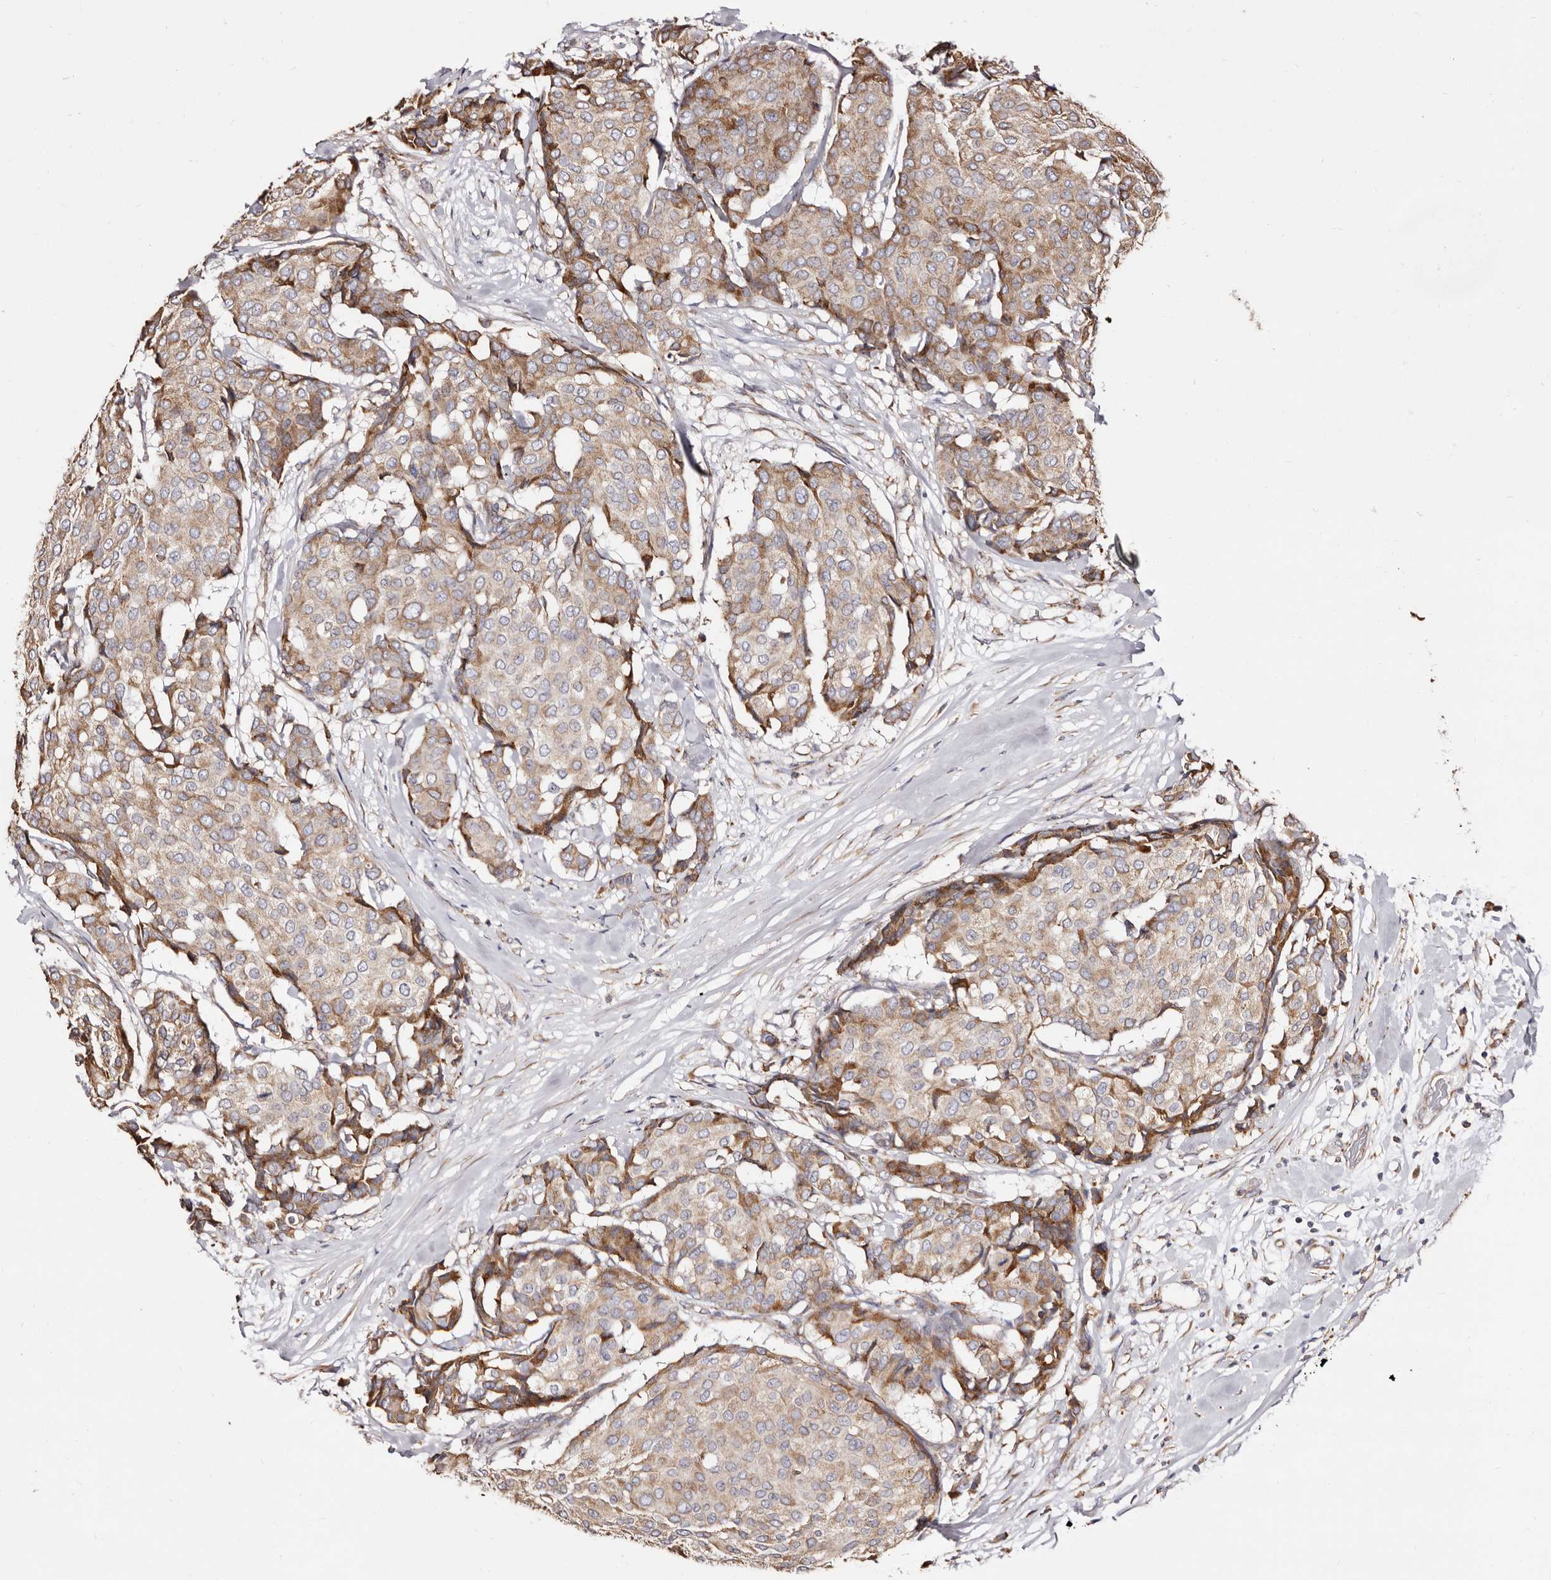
{"staining": {"intensity": "moderate", "quantity": ">75%", "location": "cytoplasmic/membranous"}, "tissue": "breast cancer", "cell_type": "Tumor cells", "image_type": "cancer", "snomed": [{"axis": "morphology", "description": "Duct carcinoma"}, {"axis": "topography", "description": "Breast"}], "caption": "High-magnification brightfield microscopy of intraductal carcinoma (breast) stained with DAB (brown) and counterstained with hematoxylin (blue). tumor cells exhibit moderate cytoplasmic/membranous expression is appreciated in about>75% of cells. The staining was performed using DAB, with brown indicating positive protein expression. Nuclei are stained blue with hematoxylin.", "gene": "ACBD6", "patient": {"sex": "female", "age": 75}}